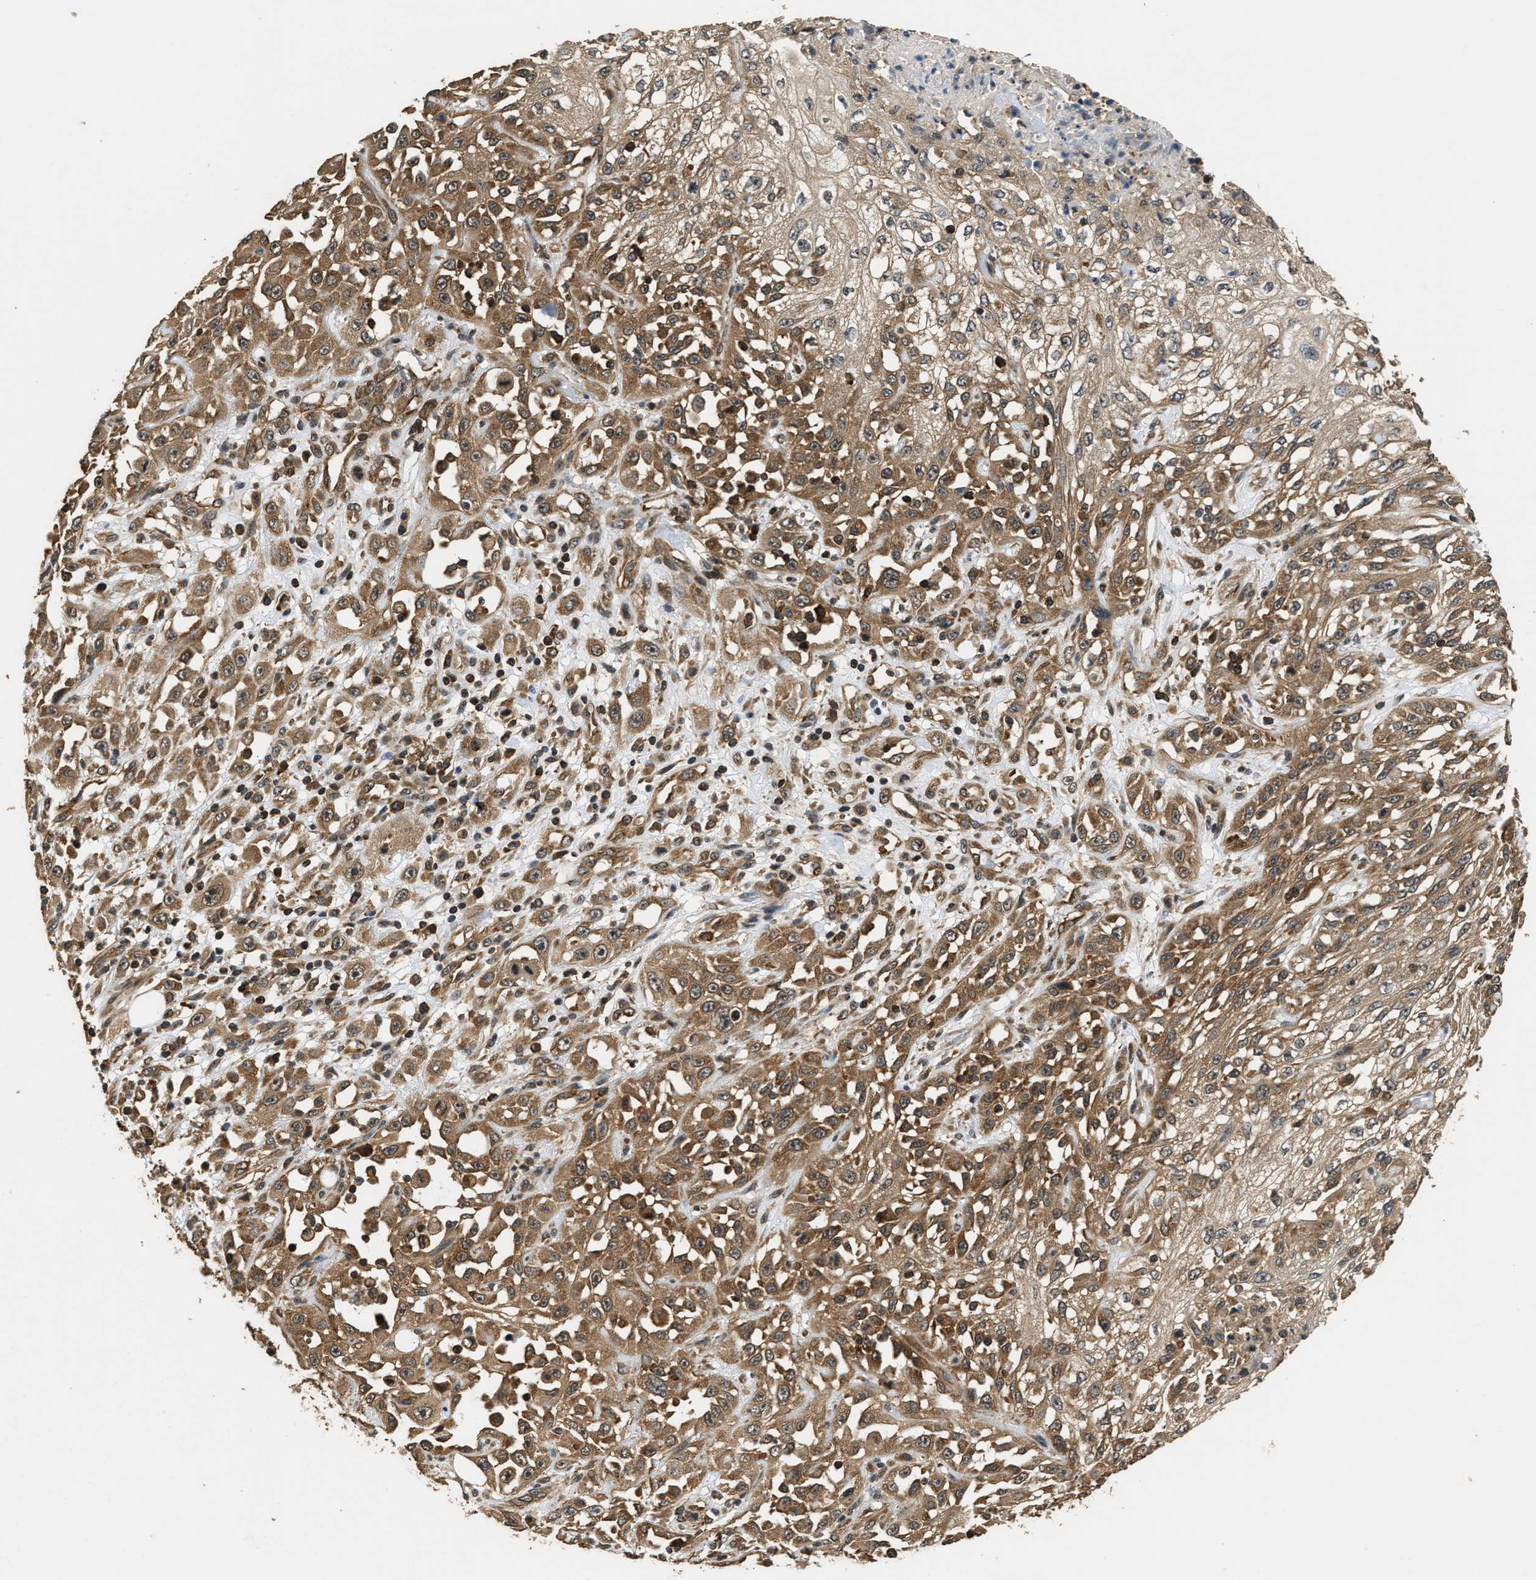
{"staining": {"intensity": "moderate", "quantity": ">75%", "location": "cytoplasmic/membranous"}, "tissue": "skin cancer", "cell_type": "Tumor cells", "image_type": "cancer", "snomed": [{"axis": "morphology", "description": "Squamous cell carcinoma, NOS"}, {"axis": "morphology", "description": "Squamous cell carcinoma, metastatic, NOS"}, {"axis": "topography", "description": "Skin"}, {"axis": "topography", "description": "Lymph node"}], "caption": "Protein expression analysis of skin cancer (metastatic squamous cell carcinoma) exhibits moderate cytoplasmic/membranous staining in about >75% of tumor cells. The staining was performed using DAB (3,3'-diaminobenzidine) to visualize the protein expression in brown, while the nuclei were stained in blue with hematoxylin (Magnification: 20x).", "gene": "DNAJC2", "patient": {"sex": "male", "age": 75}}